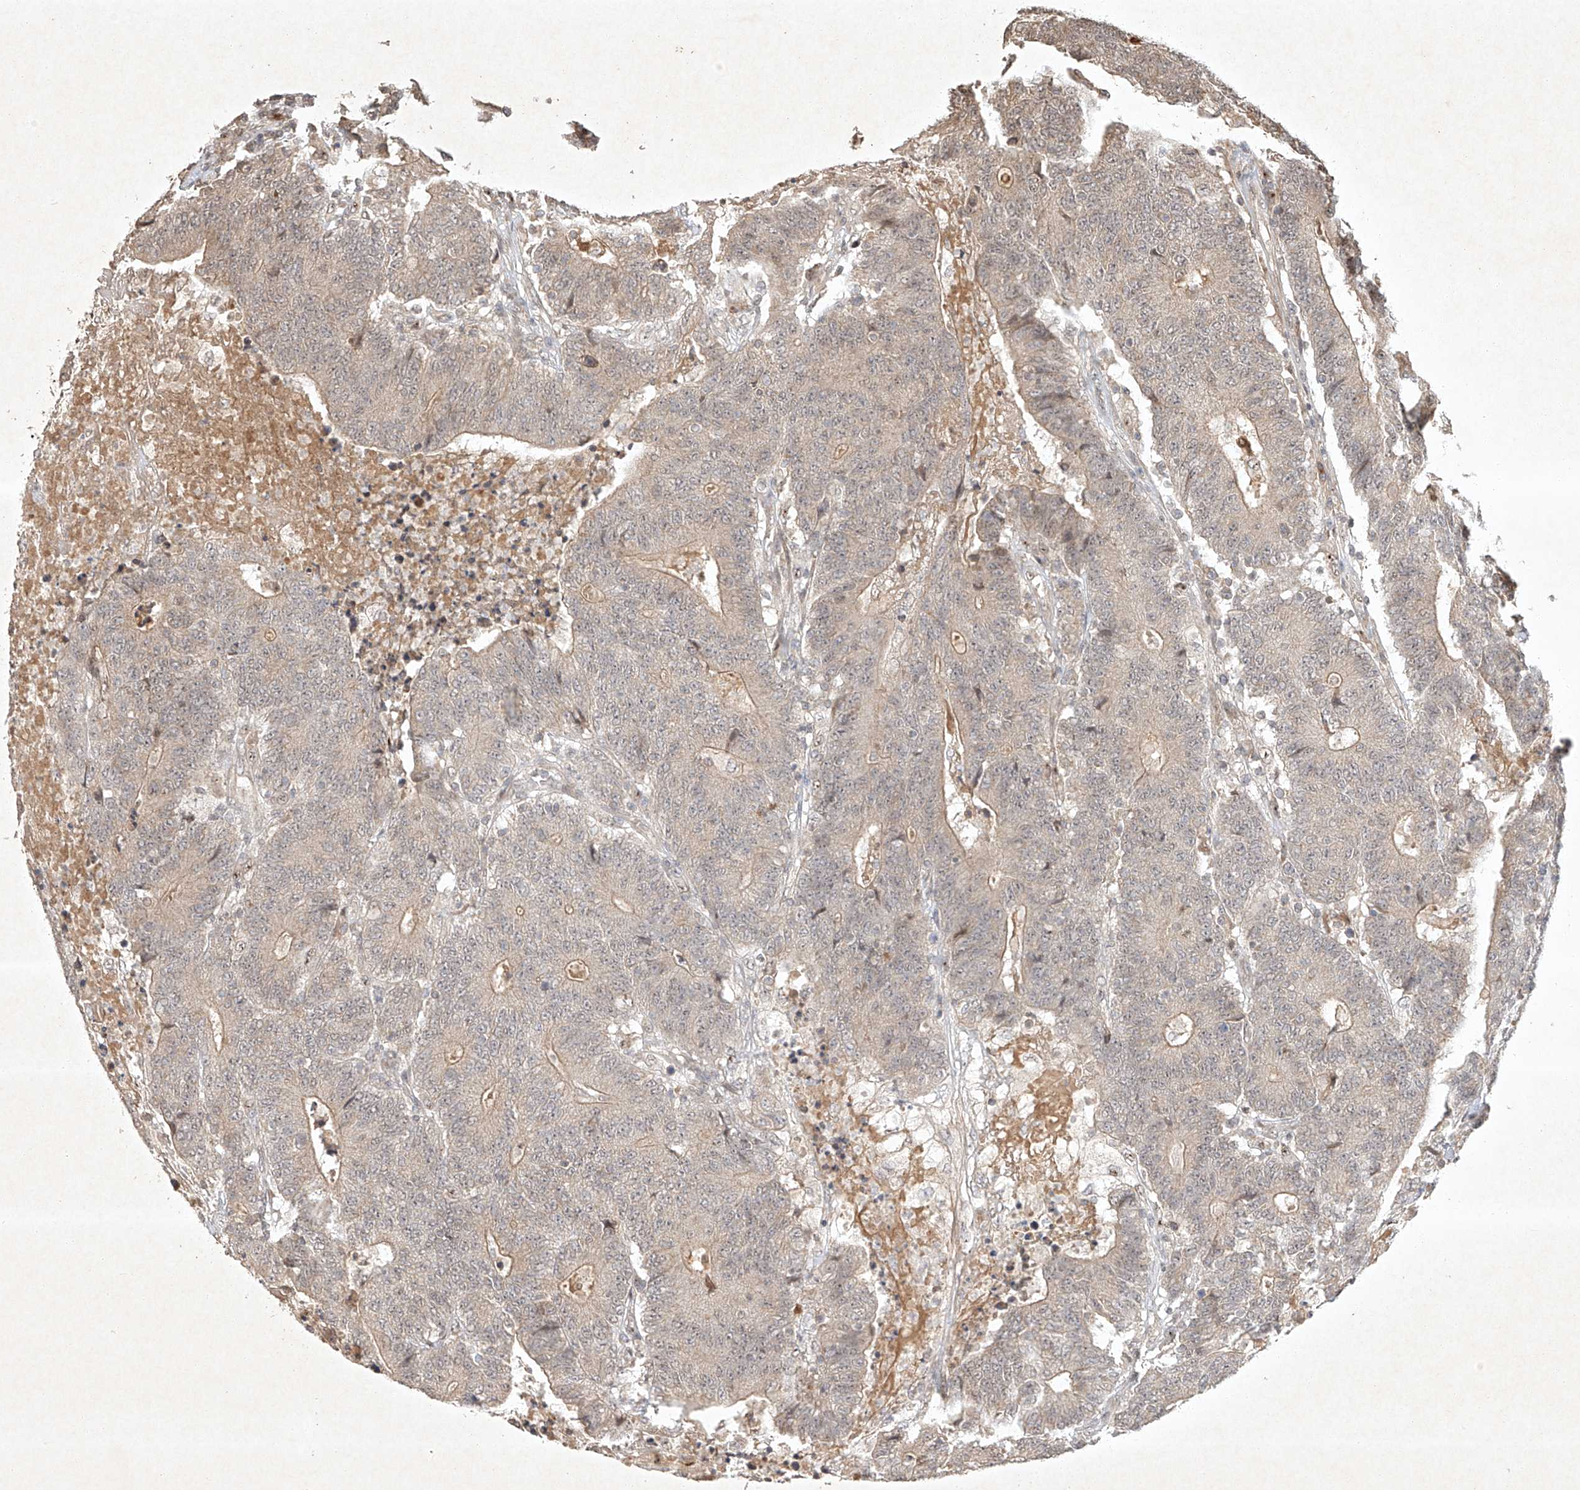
{"staining": {"intensity": "weak", "quantity": "25%-75%", "location": "cytoplasmic/membranous"}, "tissue": "colorectal cancer", "cell_type": "Tumor cells", "image_type": "cancer", "snomed": [{"axis": "morphology", "description": "Normal tissue, NOS"}, {"axis": "morphology", "description": "Adenocarcinoma, NOS"}, {"axis": "topography", "description": "Colon"}], "caption": "Protein staining displays weak cytoplasmic/membranous positivity in about 25%-75% of tumor cells in colorectal adenocarcinoma.", "gene": "BTRC", "patient": {"sex": "female", "age": 75}}